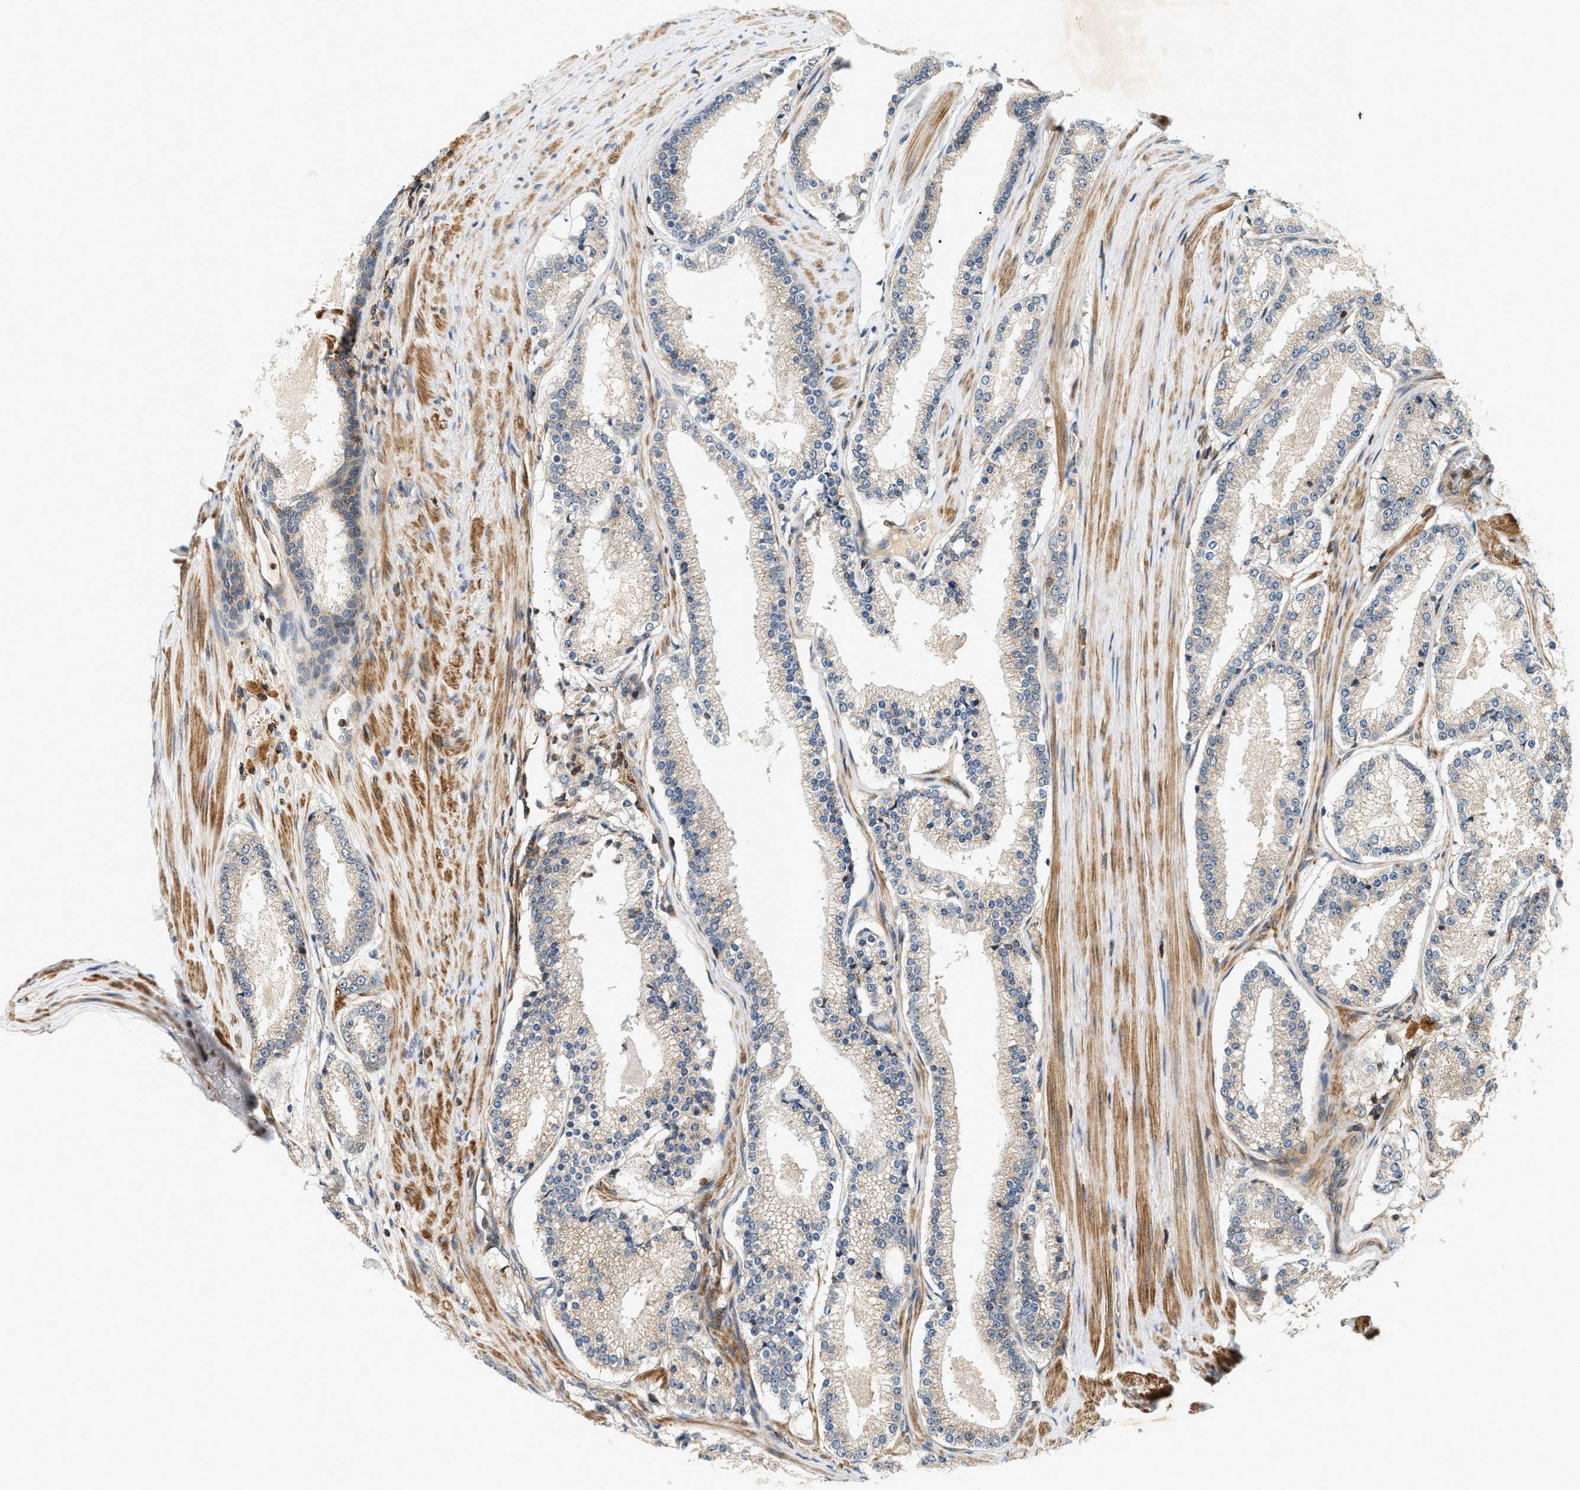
{"staining": {"intensity": "weak", "quantity": "25%-75%", "location": "cytoplasmic/membranous"}, "tissue": "prostate cancer", "cell_type": "Tumor cells", "image_type": "cancer", "snomed": [{"axis": "morphology", "description": "Adenocarcinoma, Low grade"}, {"axis": "topography", "description": "Prostate"}], "caption": "Immunohistochemical staining of prostate cancer exhibits low levels of weak cytoplasmic/membranous positivity in about 25%-75% of tumor cells.", "gene": "SAMD9", "patient": {"sex": "male", "age": 70}}